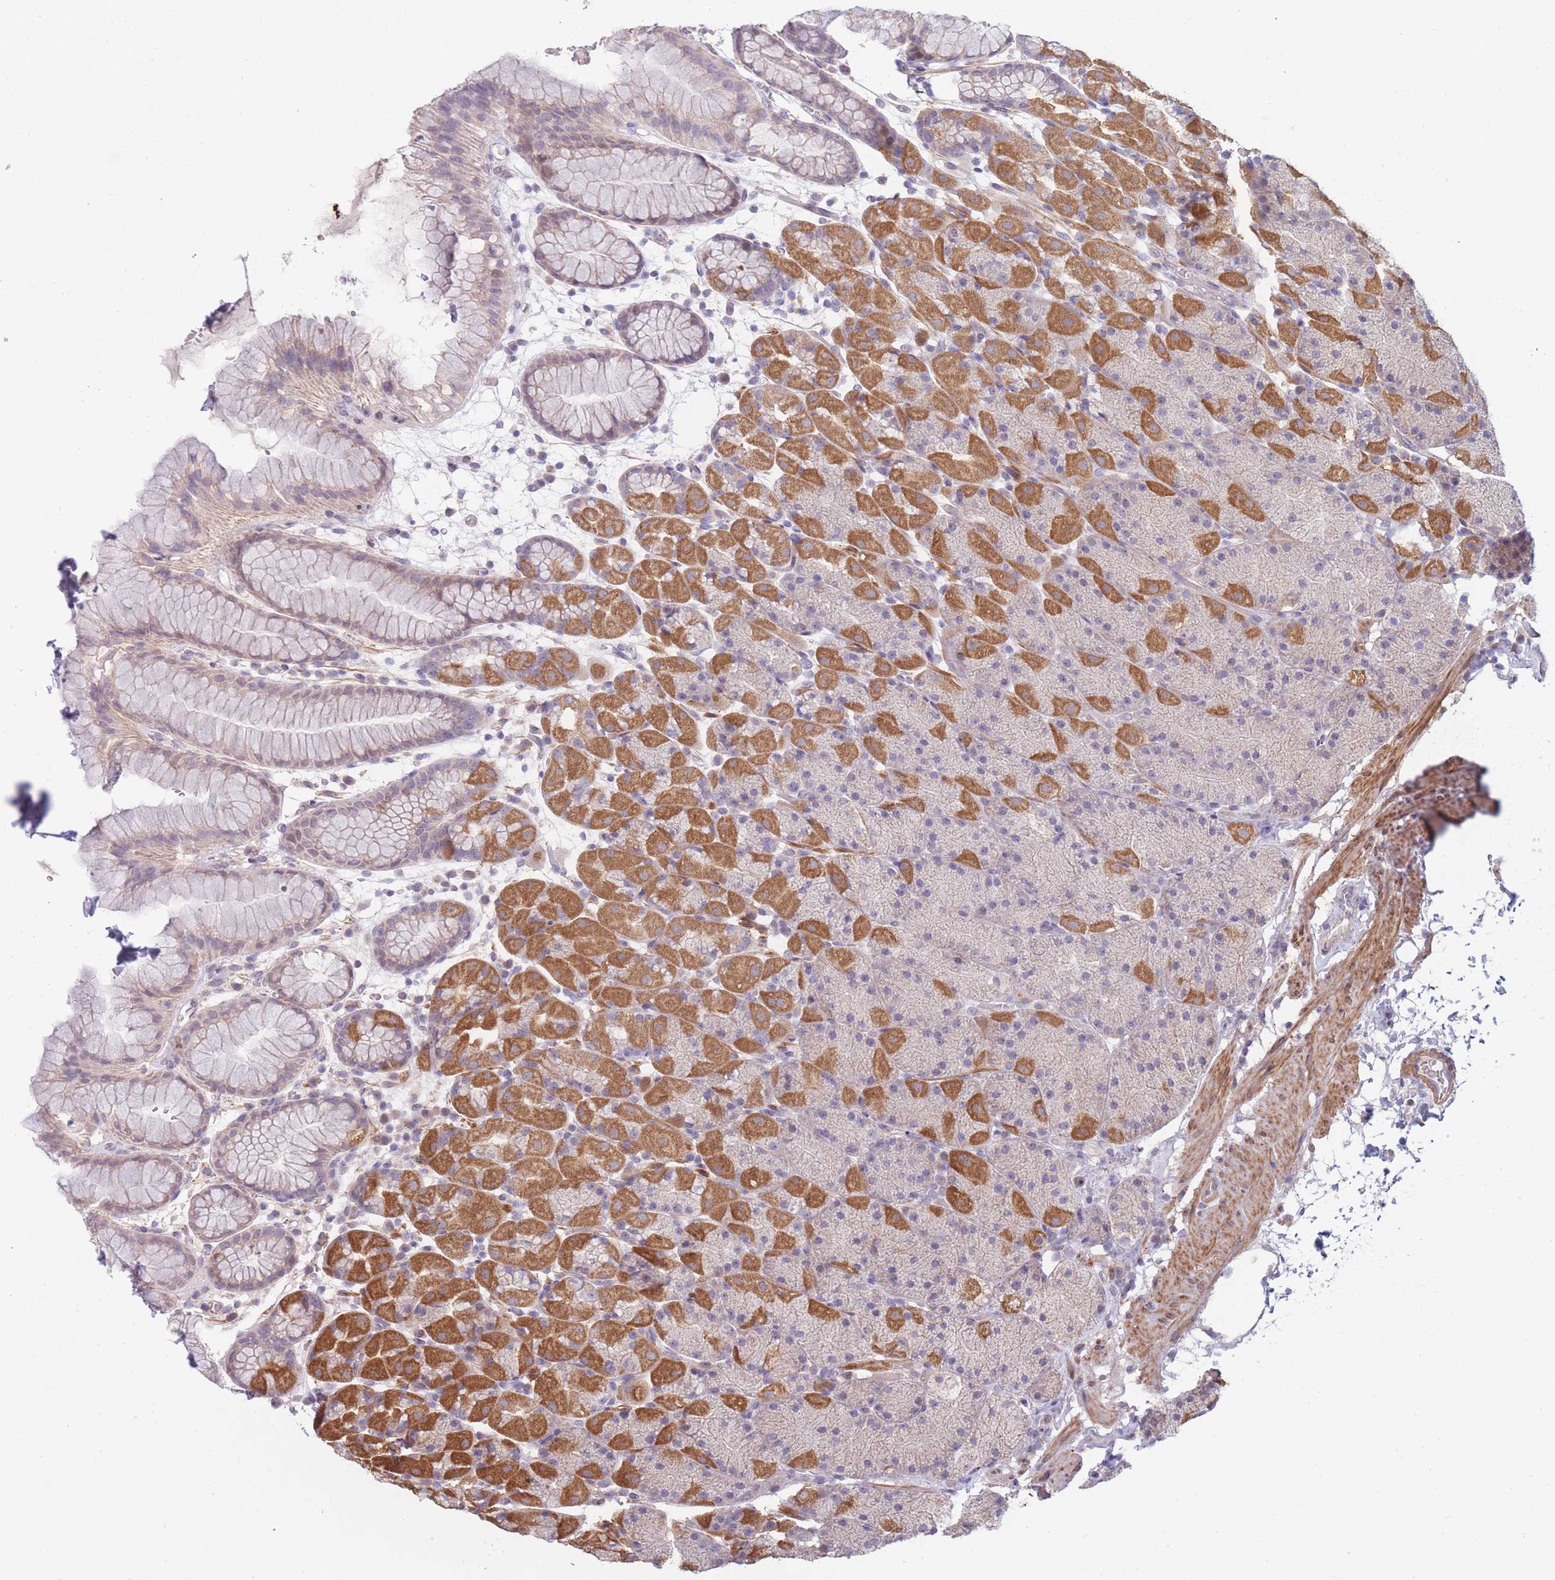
{"staining": {"intensity": "strong", "quantity": "25%-75%", "location": "cytoplasmic/membranous"}, "tissue": "stomach", "cell_type": "Glandular cells", "image_type": "normal", "snomed": [{"axis": "morphology", "description": "Normal tissue, NOS"}, {"axis": "topography", "description": "Stomach, upper"}, {"axis": "topography", "description": "Stomach, lower"}], "caption": "Brown immunohistochemical staining in unremarkable human stomach shows strong cytoplasmic/membranous staining in approximately 25%-75% of glandular cells. The staining is performed using DAB brown chromogen to label protein expression. The nuclei are counter-stained blue using hematoxylin.", "gene": "CCNQ", "patient": {"sex": "male", "age": 67}}